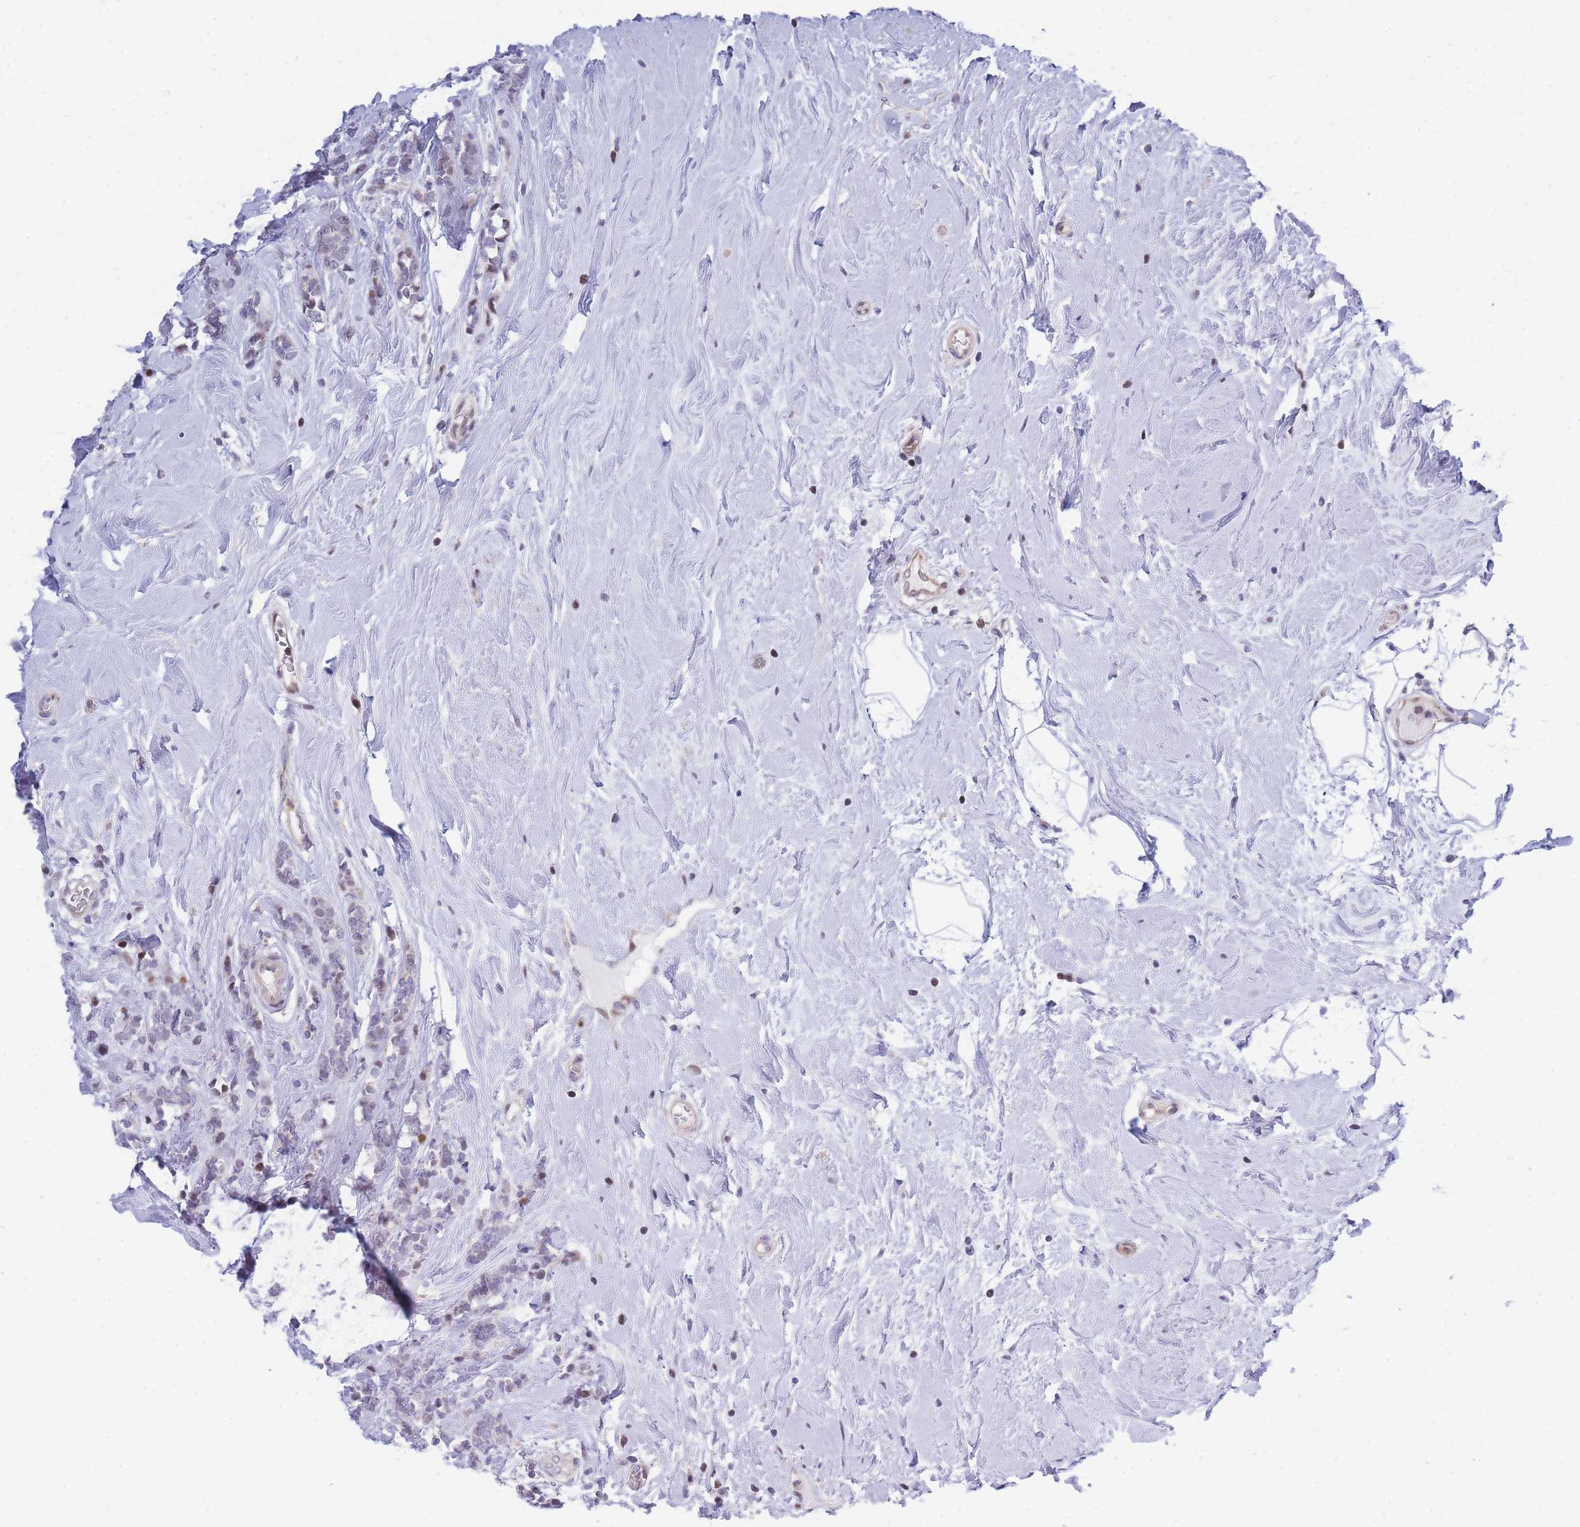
{"staining": {"intensity": "negative", "quantity": "none", "location": "none"}, "tissue": "breast cancer", "cell_type": "Tumor cells", "image_type": "cancer", "snomed": [{"axis": "morphology", "description": "Lobular carcinoma"}, {"axis": "topography", "description": "Breast"}], "caption": "The image exhibits no staining of tumor cells in breast cancer (lobular carcinoma).", "gene": "CRACD", "patient": {"sex": "female", "age": 58}}